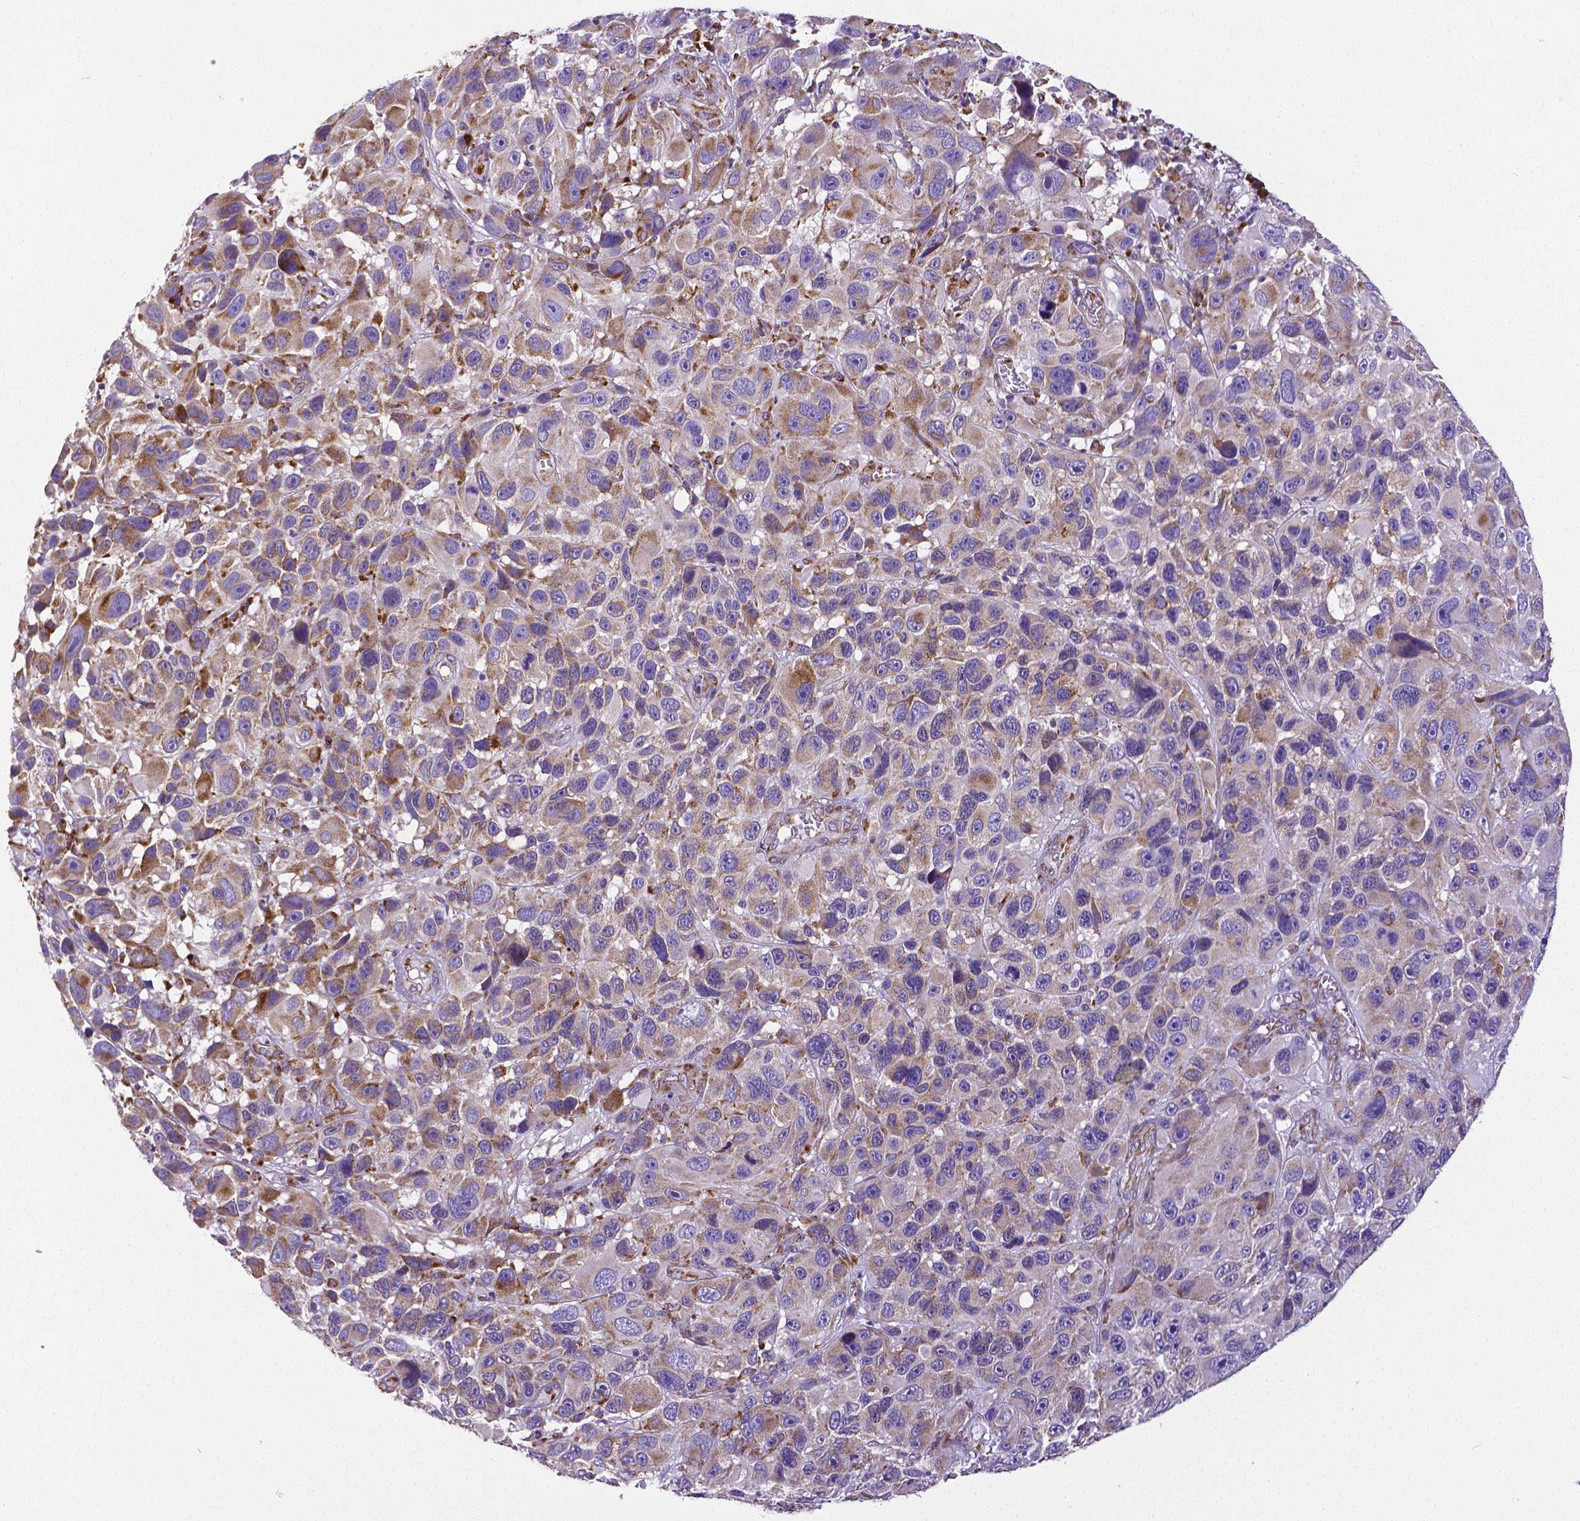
{"staining": {"intensity": "moderate", "quantity": "<25%", "location": "cytoplasmic/membranous"}, "tissue": "melanoma", "cell_type": "Tumor cells", "image_type": "cancer", "snomed": [{"axis": "morphology", "description": "Malignant melanoma, NOS"}, {"axis": "topography", "description": "Skin"}], "caption": "Melanoma tissue demonstrates moderate cytoplasmic/membranous expression in approximately <25% of tumor cells", "gene": "MTDH", "patient": {"sex": "male", "age": 53}}